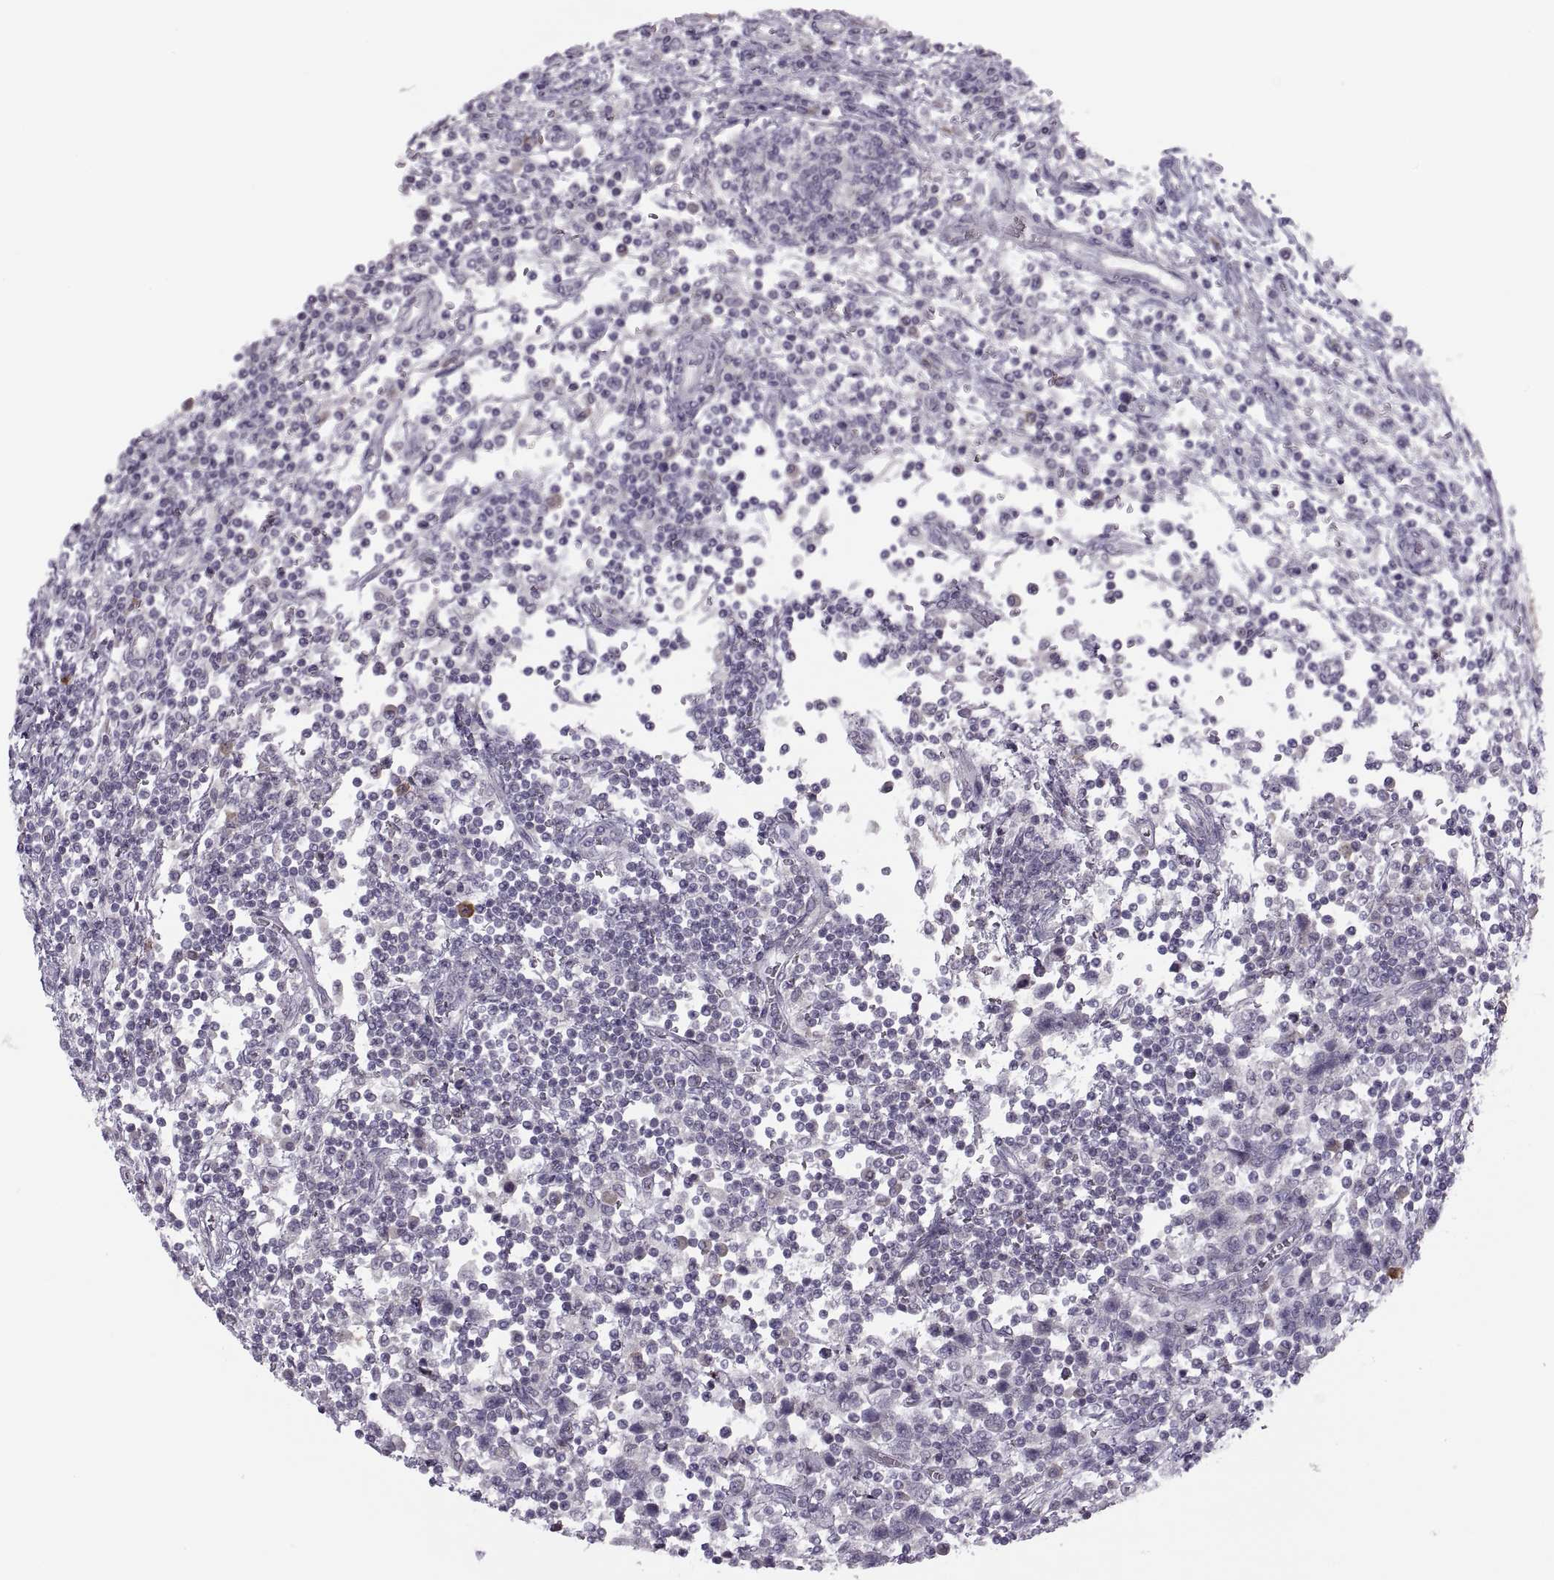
{"staining": {"intensity": "negative", "quantity": "none", "location": "none"}, "tissue": "testis cancer", "cell_type": "Tumor cells", "image_type": "cancer", "snomed": [{"axis": "morphology", "description": "Seminoma, NOS"}, {"axis": "topography", "description": "Testis"}], "caption": "There is no significant staining in tumor cells of testis cancer.", "gene": "H2AP", "patient": {"sex": "male", "age": 34}}